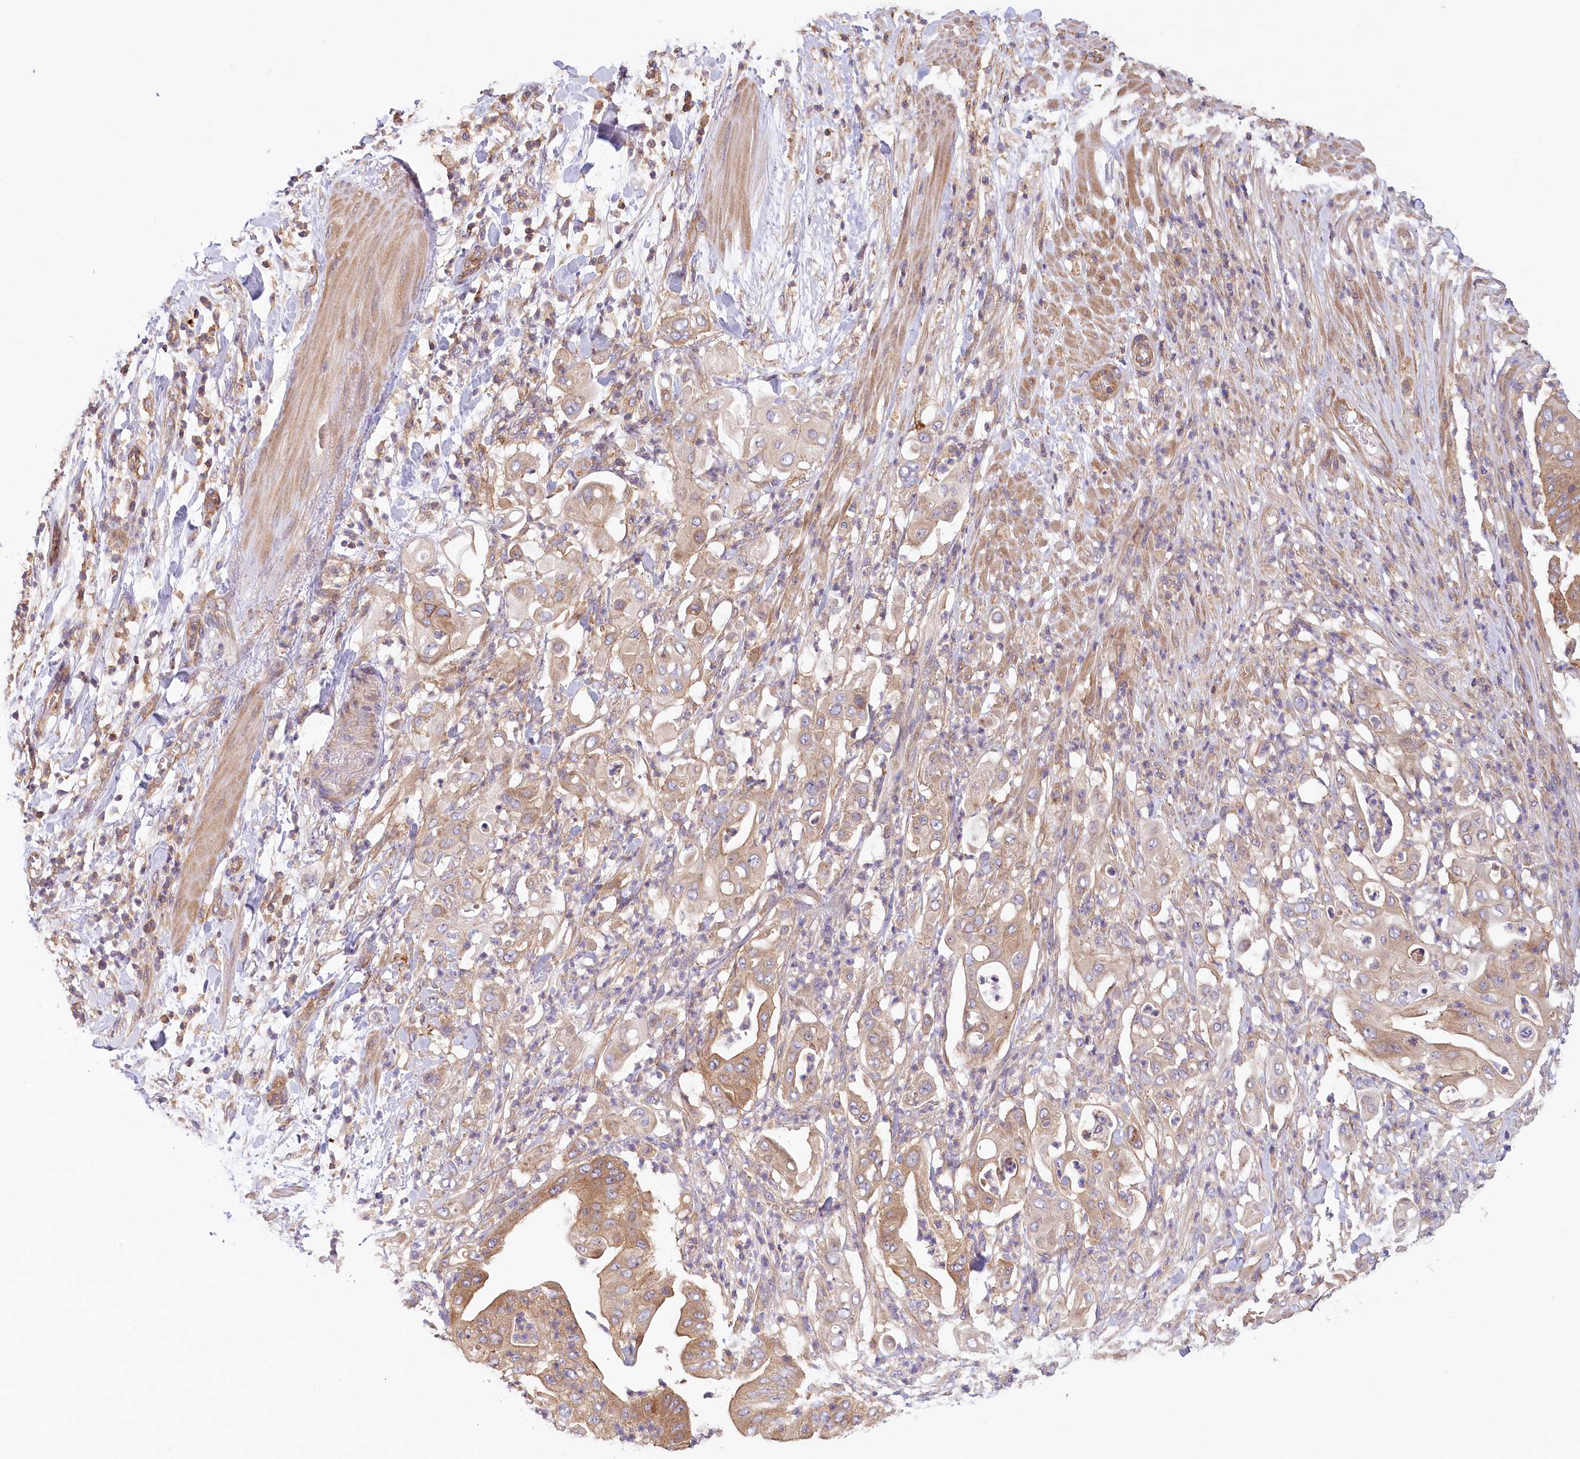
{"staining": {"intensity": "moderate", "quantity": ">75%", "location": "cytoplasmic/membranous"}, "tissue": "pancreatic cancer", "cell_type": "Tumor cells", "image_type": "cancer", "snomed": [{"axis": "morphology", "description": "Adenocarcinoma, NOS"}, {"axis": "topography", "description": "Pancreas"}], "caption": "Adenocarcinoma (pancreatic) stained for a protein reveals moderate cytoplasmic/membranous positivity in tumor cells.", "gene": "UMPS", "patient": {"sex": "female", "age": 77}}